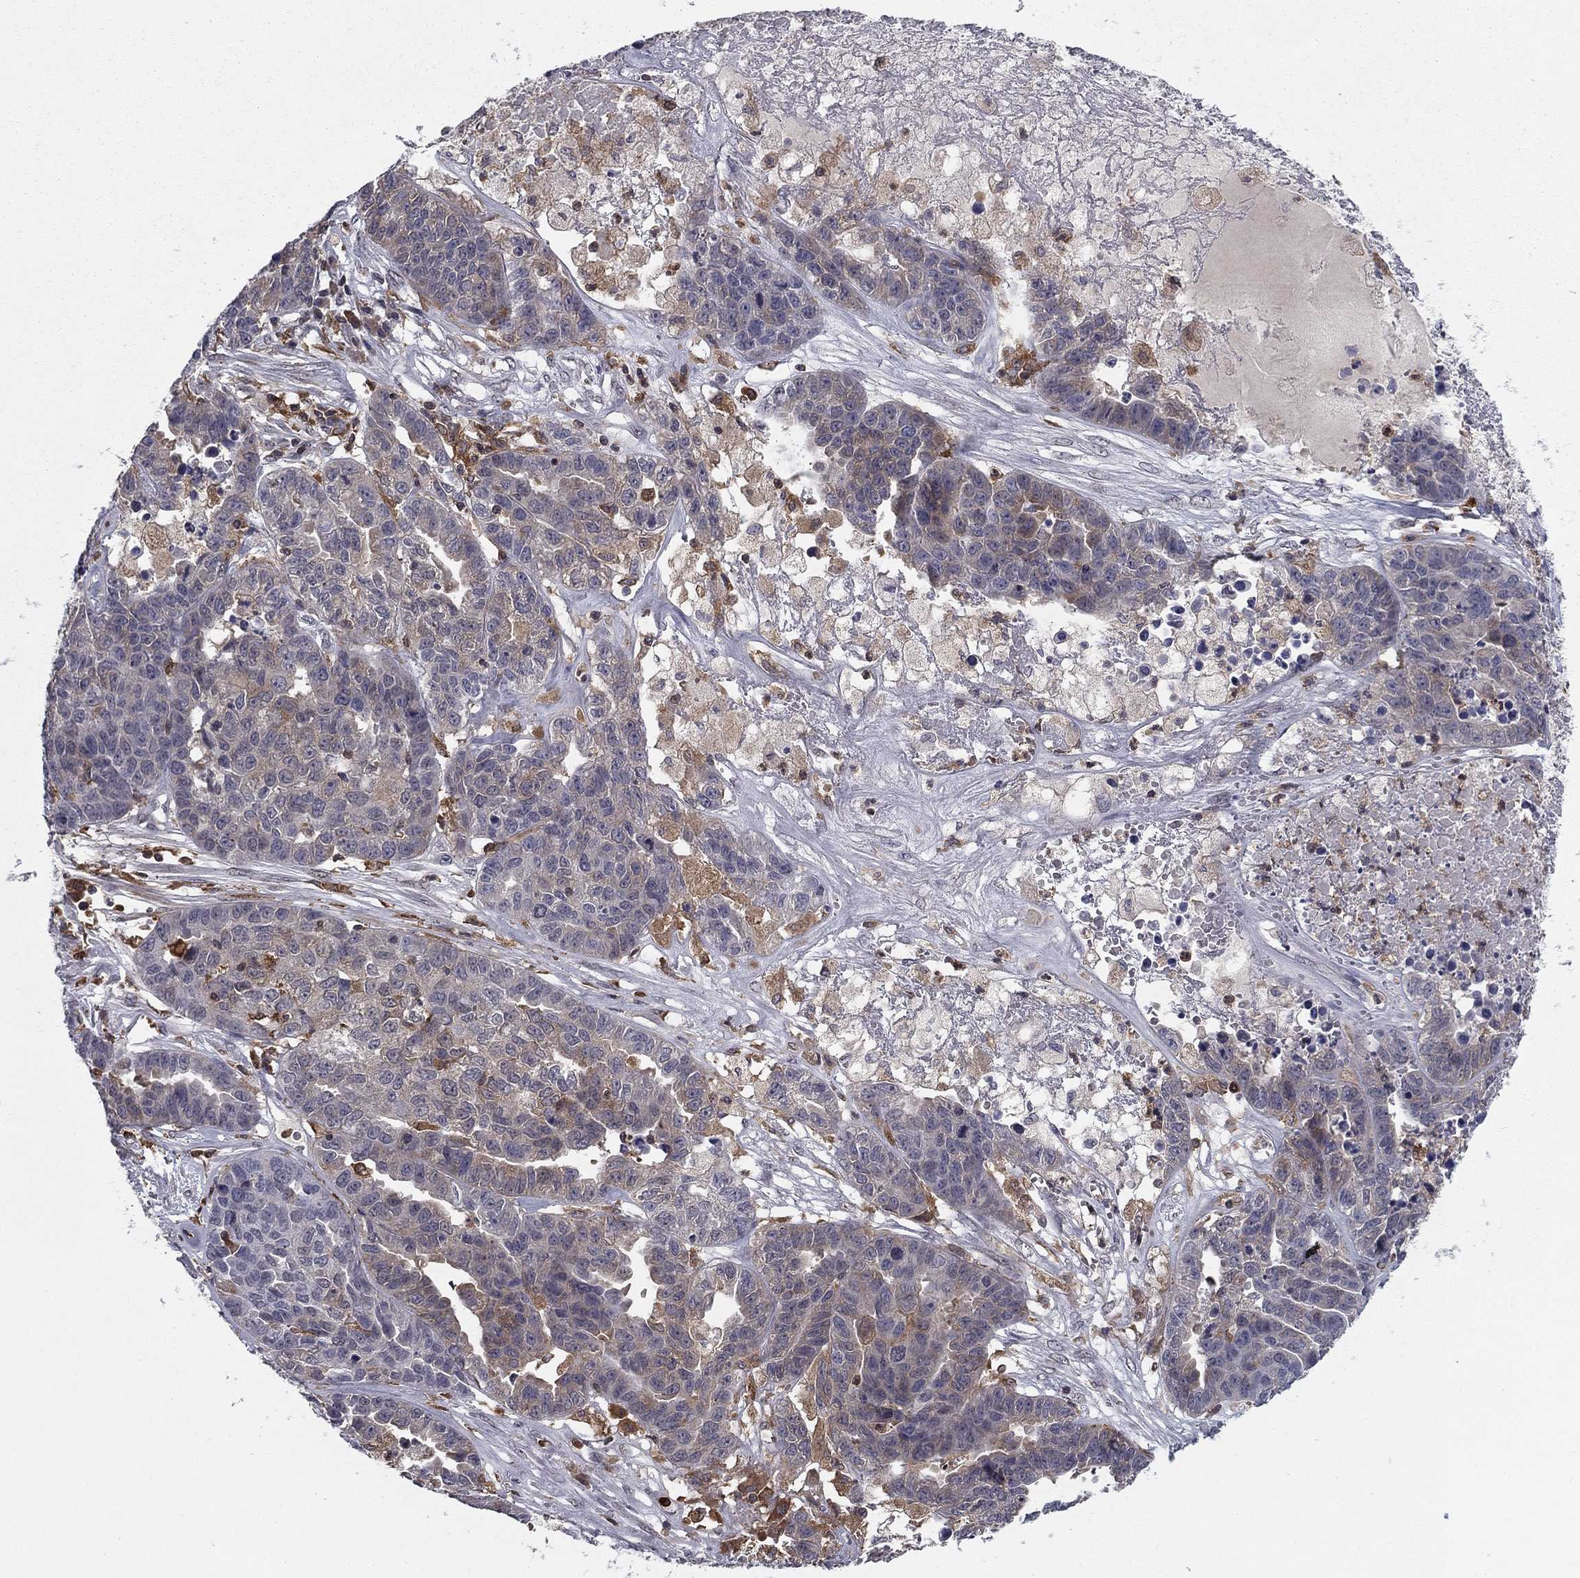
{"staining": {"intensity": "weak", "quantity": "<25%", "location": "cytoplasmic/membranous"}, "tissue": "ovarian cancer", "cell_type": "Tumor cells", "image_type": "cancer", "snomed": [{"axis": "morphology", "description": "Cystadenocarcinoma, serous, NOS"}, {"axis": "topography", "description": "Ovary"}], "caption": "This is a histopathology image of IHC staining of ovarian serous cystadenocarcinoma, which shows no staining in tumor cells.", "gene": "PLCB2", "patient": {"sex": "female", "age": 87}}